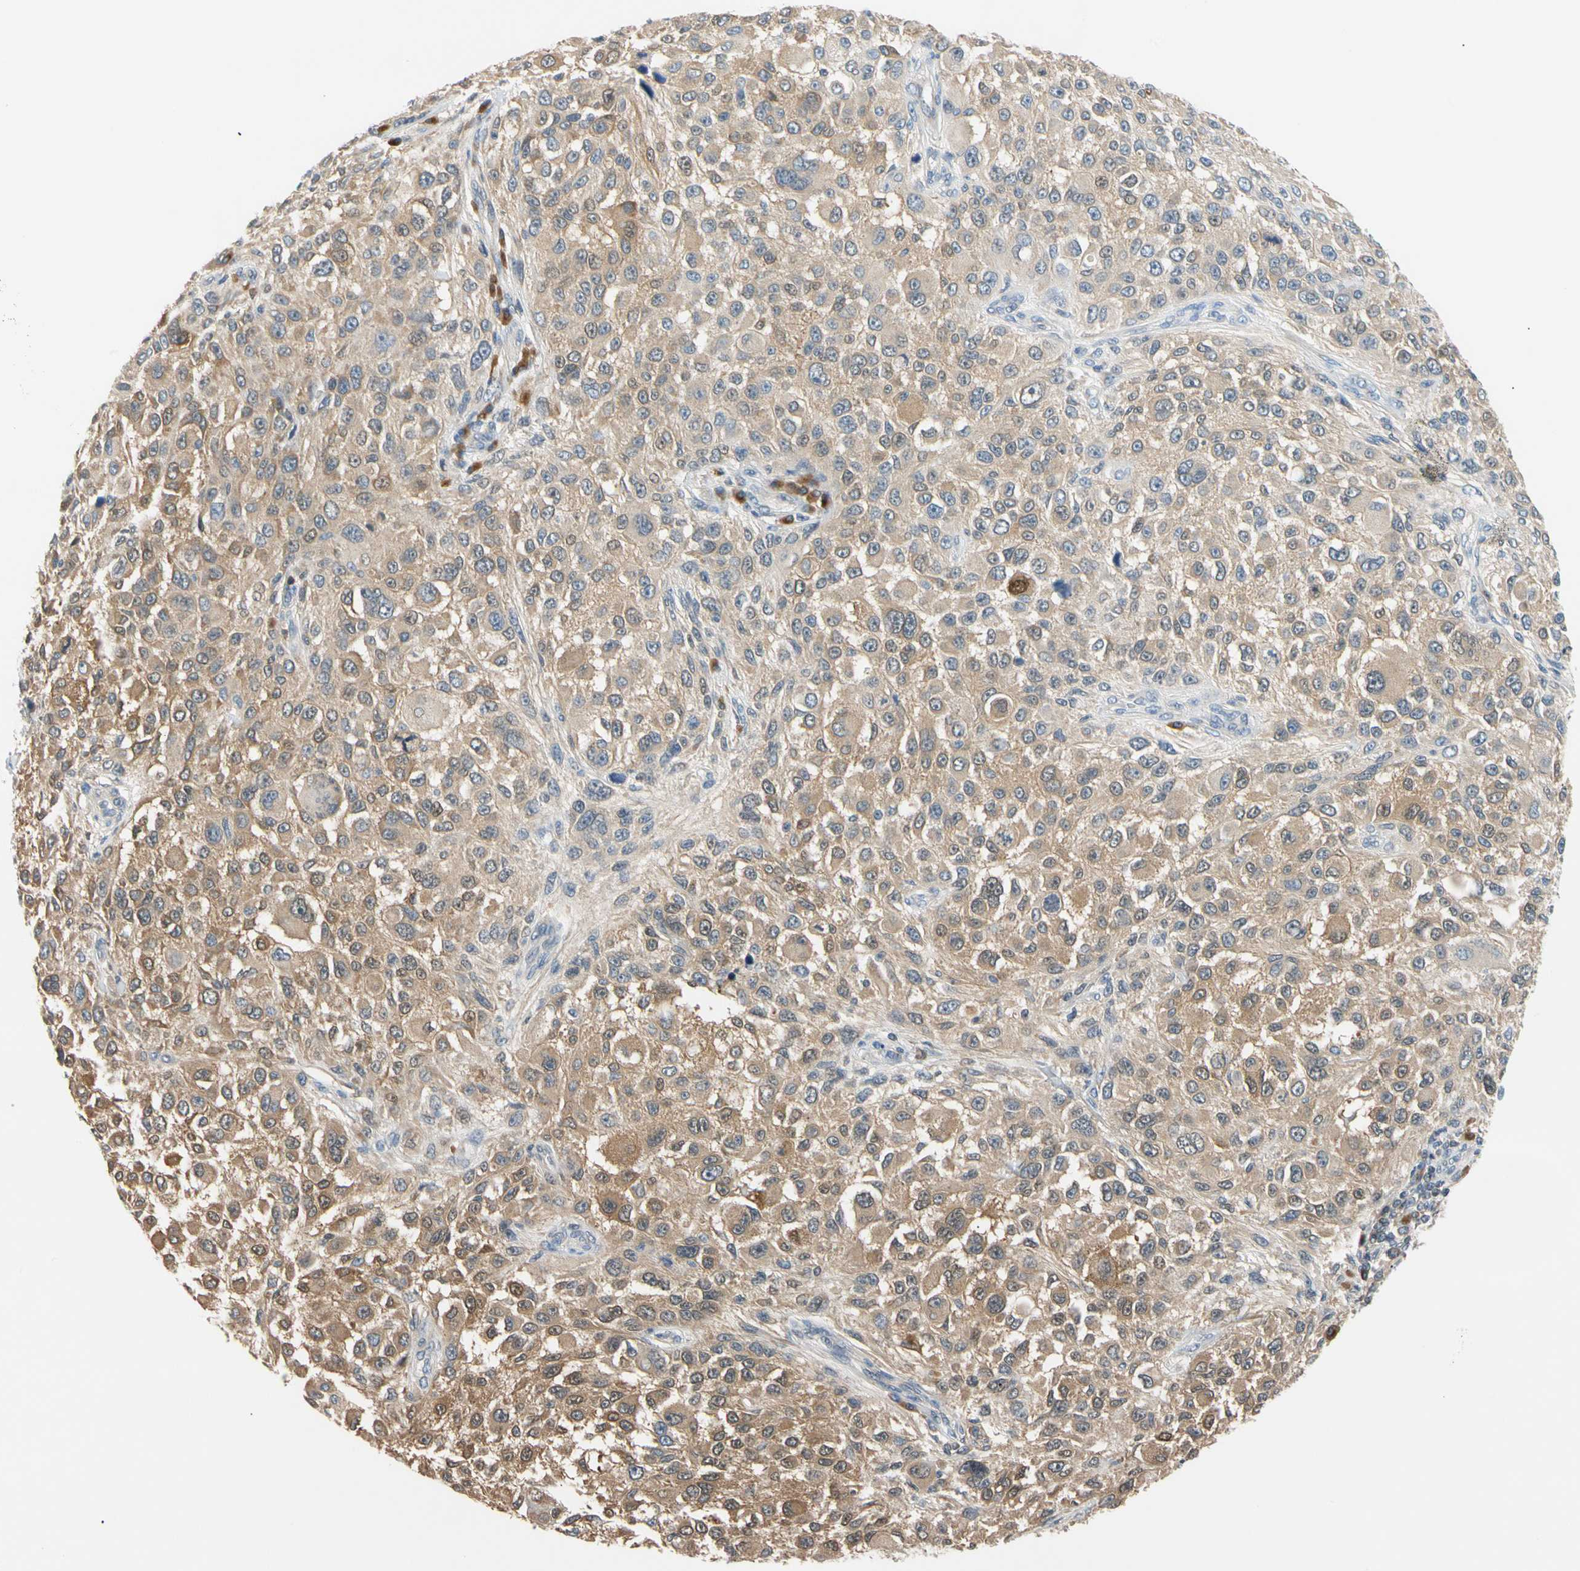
{"staining": {"intensity": "moderate", "quantity": ">75%", "location": "cytoplasmic/membranous"}, "tissue": "melanoma", "cell_type": "Tumor cells", "image_type": "cancer", "snomed": [{"axis": "morphology", "description": "Necrosis, NOS"}, {"axis": "morphology", "description": "Malignant melanoma, NOS"}, {"axis": "topography", "description": "Skin"}], "caption": "Malignant melanoma stained with a protein marker reveals moderate staining in tumor cells.", "gene": "SEC23B", "patient": {"sex": "female", "age": 87}}